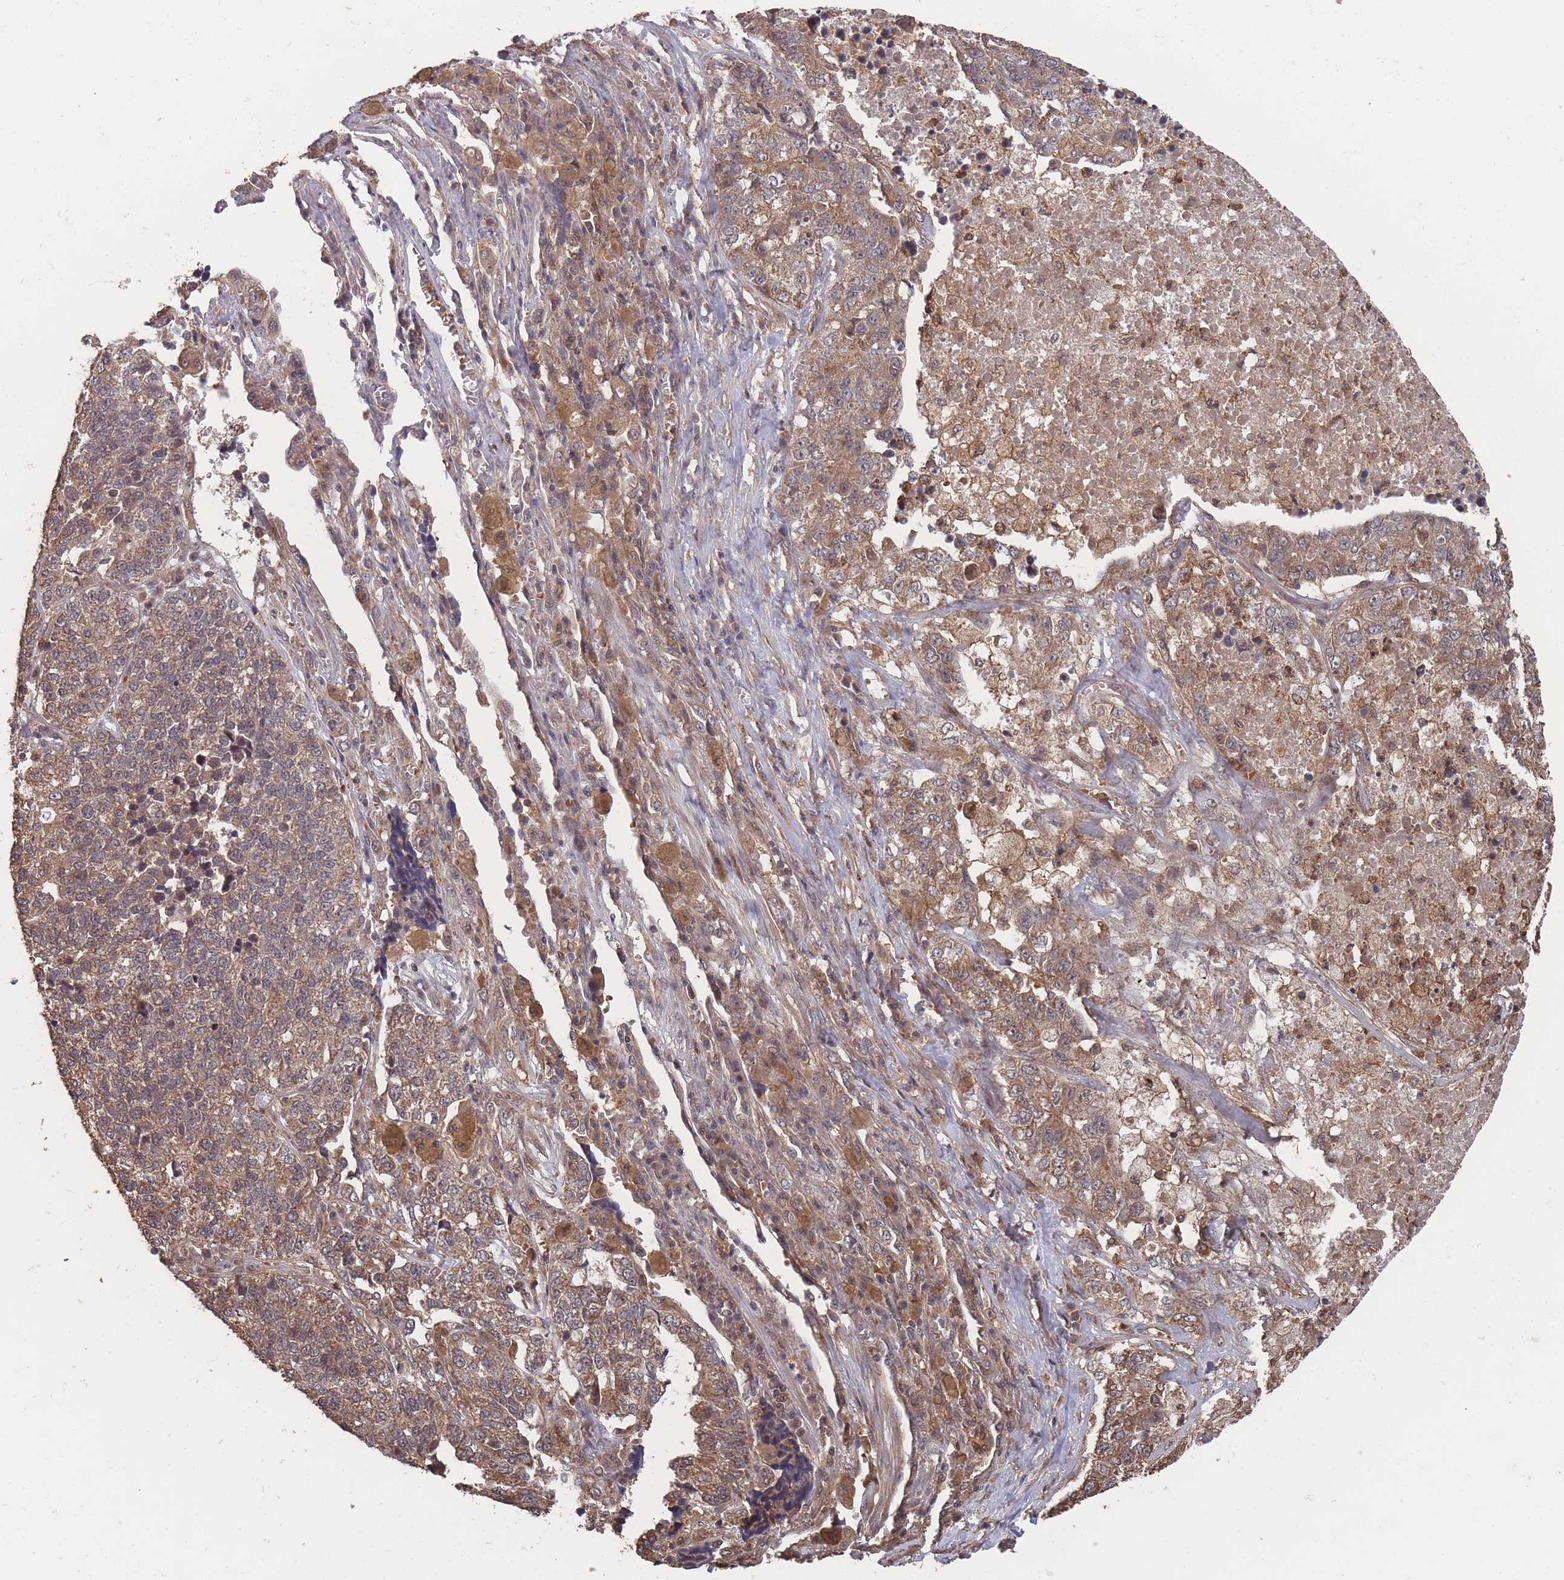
{"staining": {"intensity": "moderate", "quantity": ">75%", "location": "cytoplasmic/membranous"}, "tissue": "lung cancer", "cell_type": "Tumor cells", "image_type": "cancer", "snomed": [{"axis": "morphology", "description": "Adenocarcinoma, NOS"}, {"axis": "topography", "description": "Lung"}], "caption": "The micrograph displays staining of adenocarcinoma (lung), revealing moderate cytoplasmic/membranous protein expression (brown color) within tumor cells. Immunohistochemistry stains the protein of interest in brown and the nuclei are stained blue.", "gene": "SF3B1", "patient": {"sex": "male", "age": 49}}